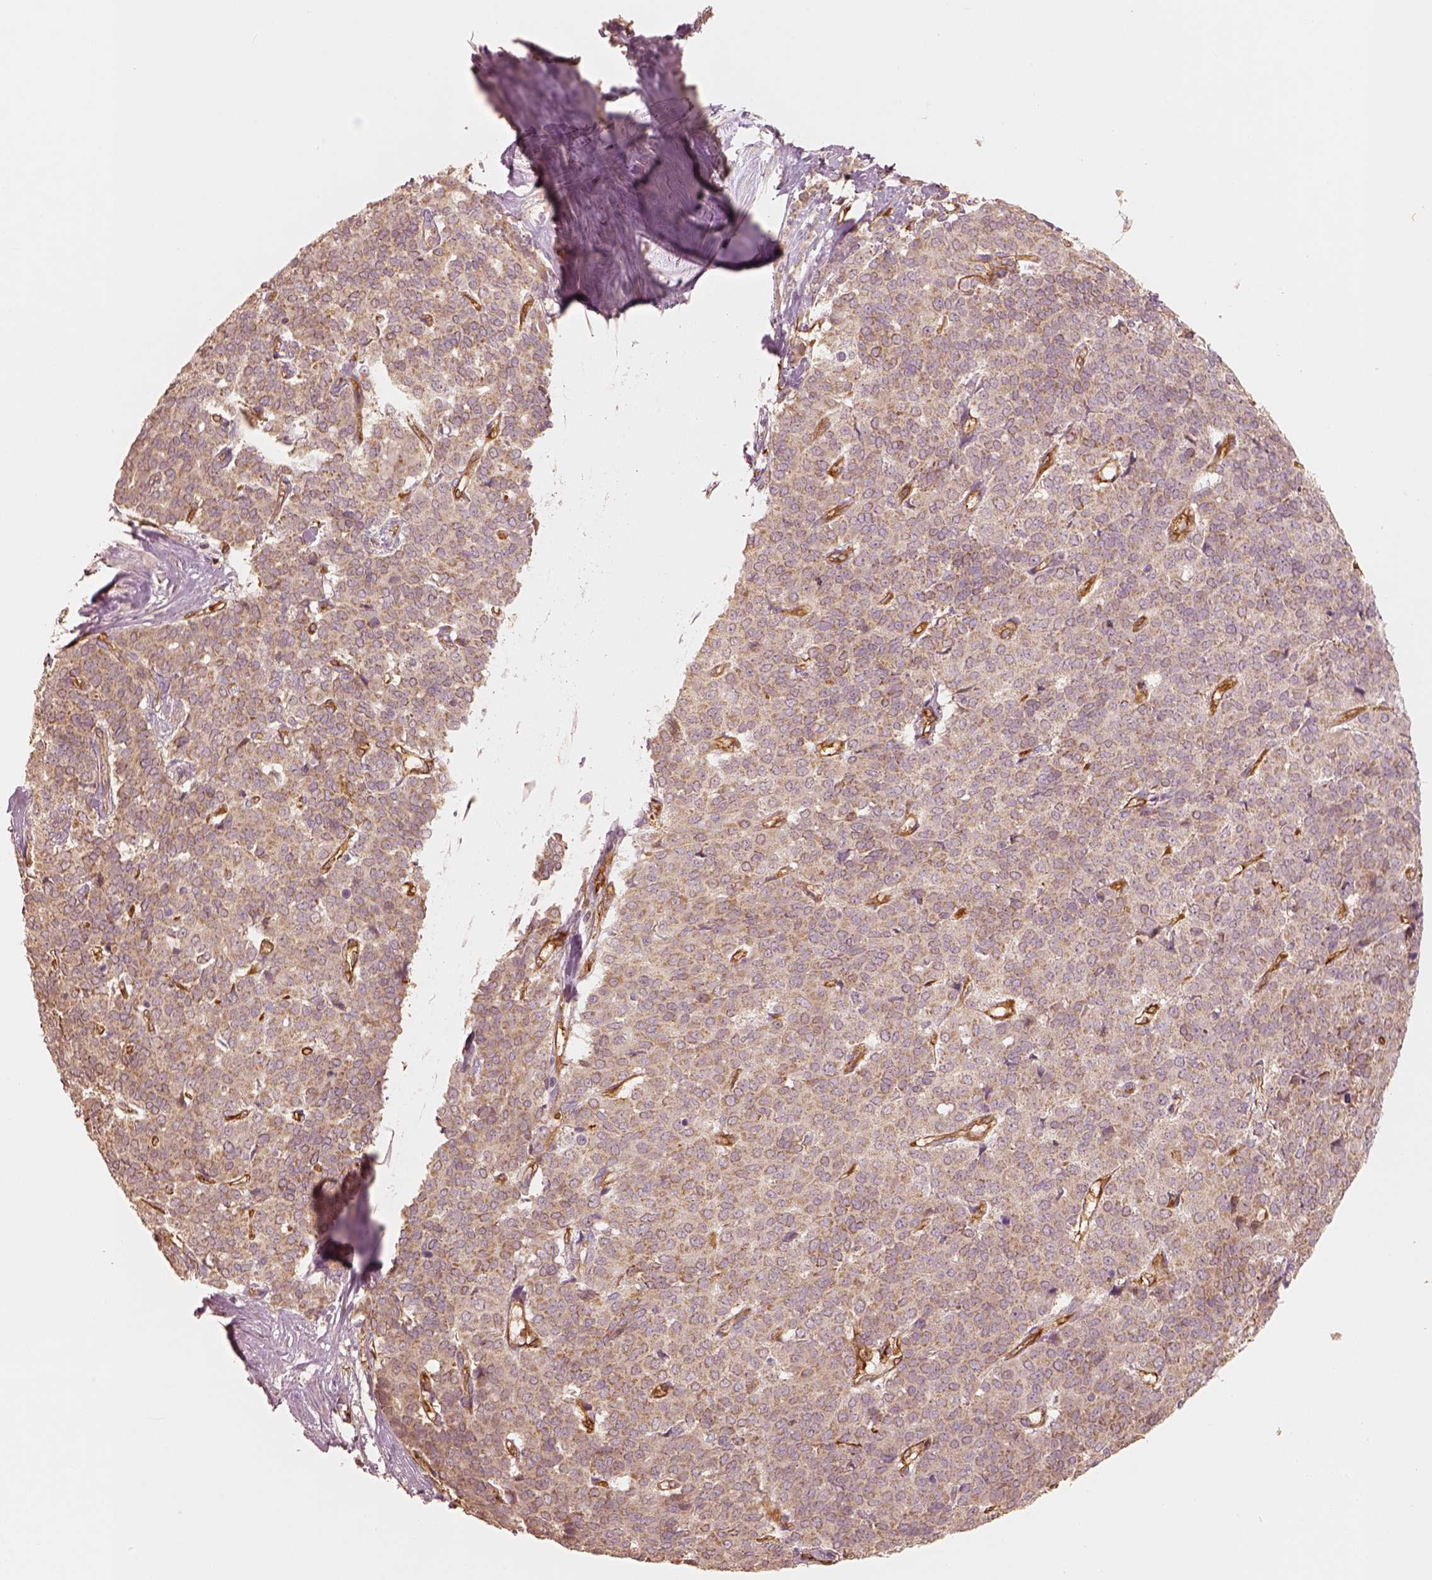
{"staining": {"intensity": "moderate", "quantity": ">75%", "location": "cytoplasmic/membranous"}, "tissue": "liver cancer", "cell_type": "Tumor cells", "image_type": "cancer", "snomed": [{"axis": "morphology", "description": "Cholangiocarcinoma"}, {"axis": "topography", "description": "Liver"}], "caption": "Moderate cytoplasmic/membranous expression for a protein is identified in approximately >75% of tumor cells of liver cancer using immunohistochemistry.", "gene": "FSCN1", "patient": {"sex": "female", "age": 47}}